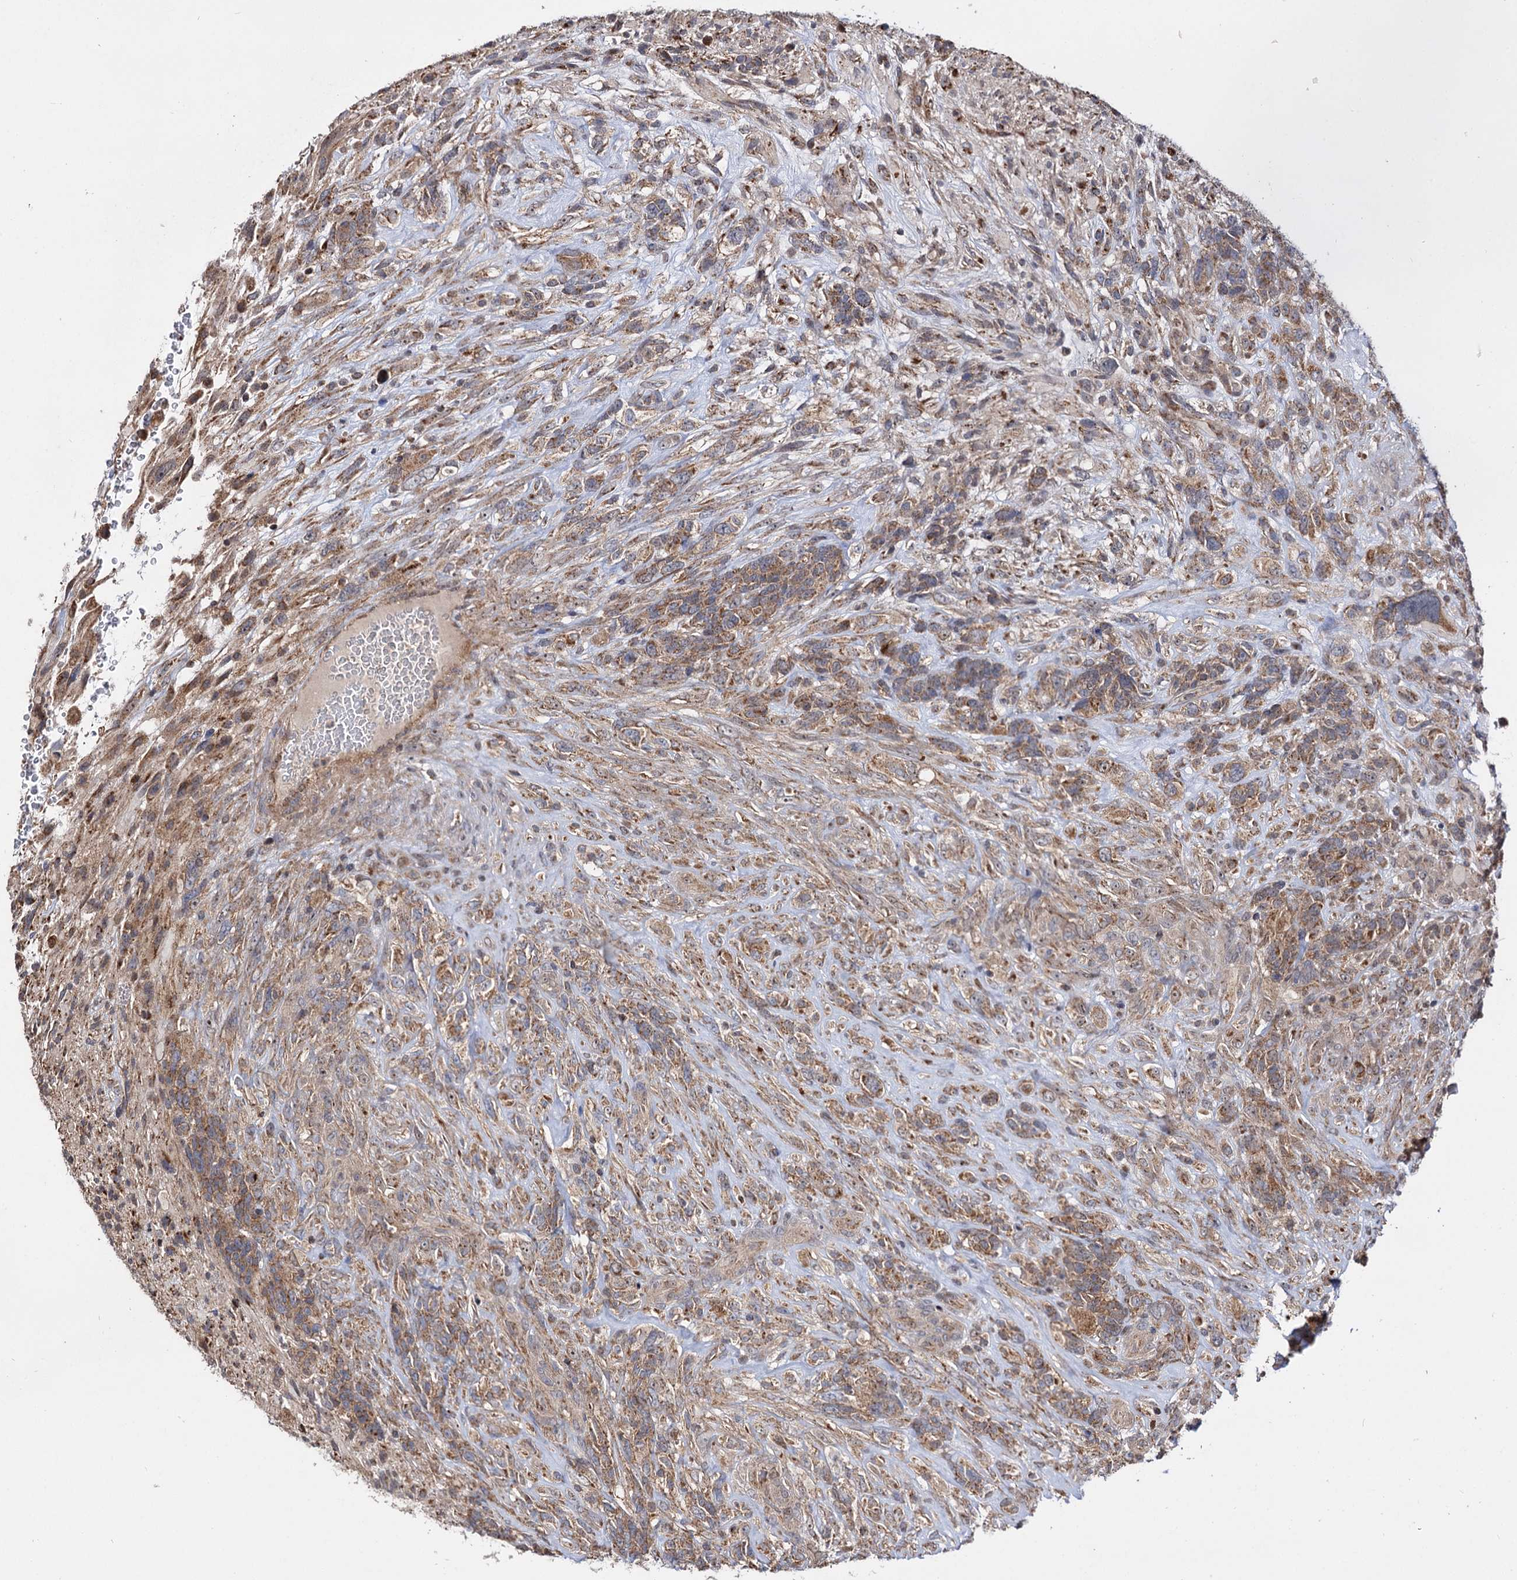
{"staining": {"intensity": "moderate", "quantity": ">75%", "location": "cytoplasmic/membranous"}, "tissue": "glioma", "cell_type": "Tumor cells", "image_type": "cancer", "snomed": [{"axis": "morphology", "description": "Glioma, malignant, High grade"}, {"axis": "topography", "description": "Brain"}], "caption": "This is a micrograph of IHC staining of malignant glioma (high-grade), which shows moderate positivity in the cytoplasmic/membranous of tumor cells.", "gene": "CEP76", "patient": {"sex": "male", "age": 61}}